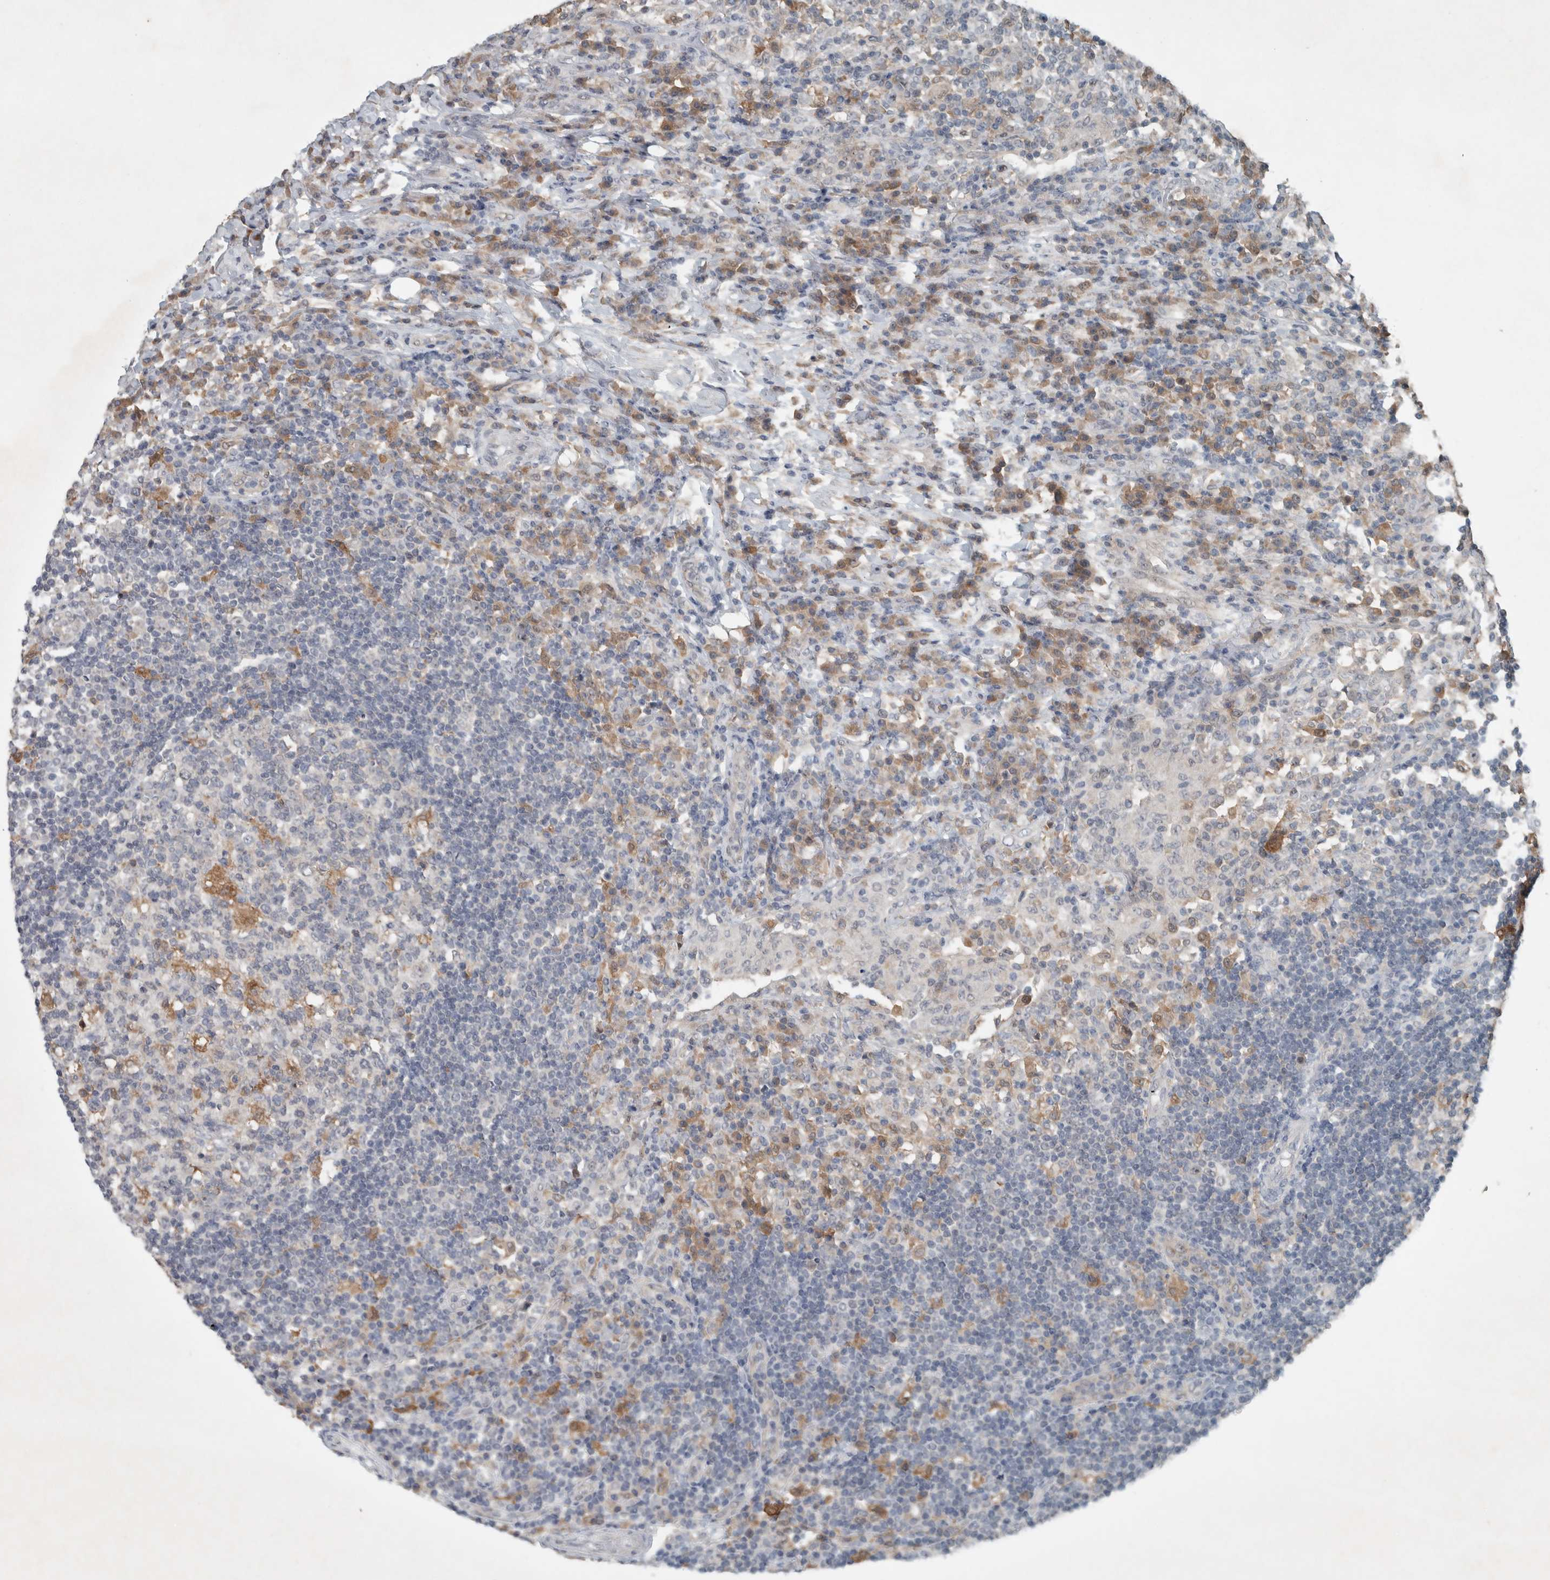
{"staining": {"intensity": "moderate", "quantity": "<25%", "location": "cytoplasmic/membranous"}, "tissue": "lymph node", "cell_type": "Germinal center cells", "image_type": "normal", "snomed": [{"axis": "morphology", "description": "Normal tissue, NOS"}, {"axis": "topography", "description": "Lymph node"}], "caption": "Immunohistochemistry (DAB (3,3'-diaminobenzidine)) staining of unremarkable human lymph node demonstrates moderate cytoplasmic/membranous protein positivity in about <25% of germinal center cells. (Stains: DAB (3,3'-diaminobenzidine) in brown, nuclei in blue, Microscopy: brightfield microscopy at high magnification).", "gene": "ENSG00000285245", "patient": {"sex": "female", "age": 53}}